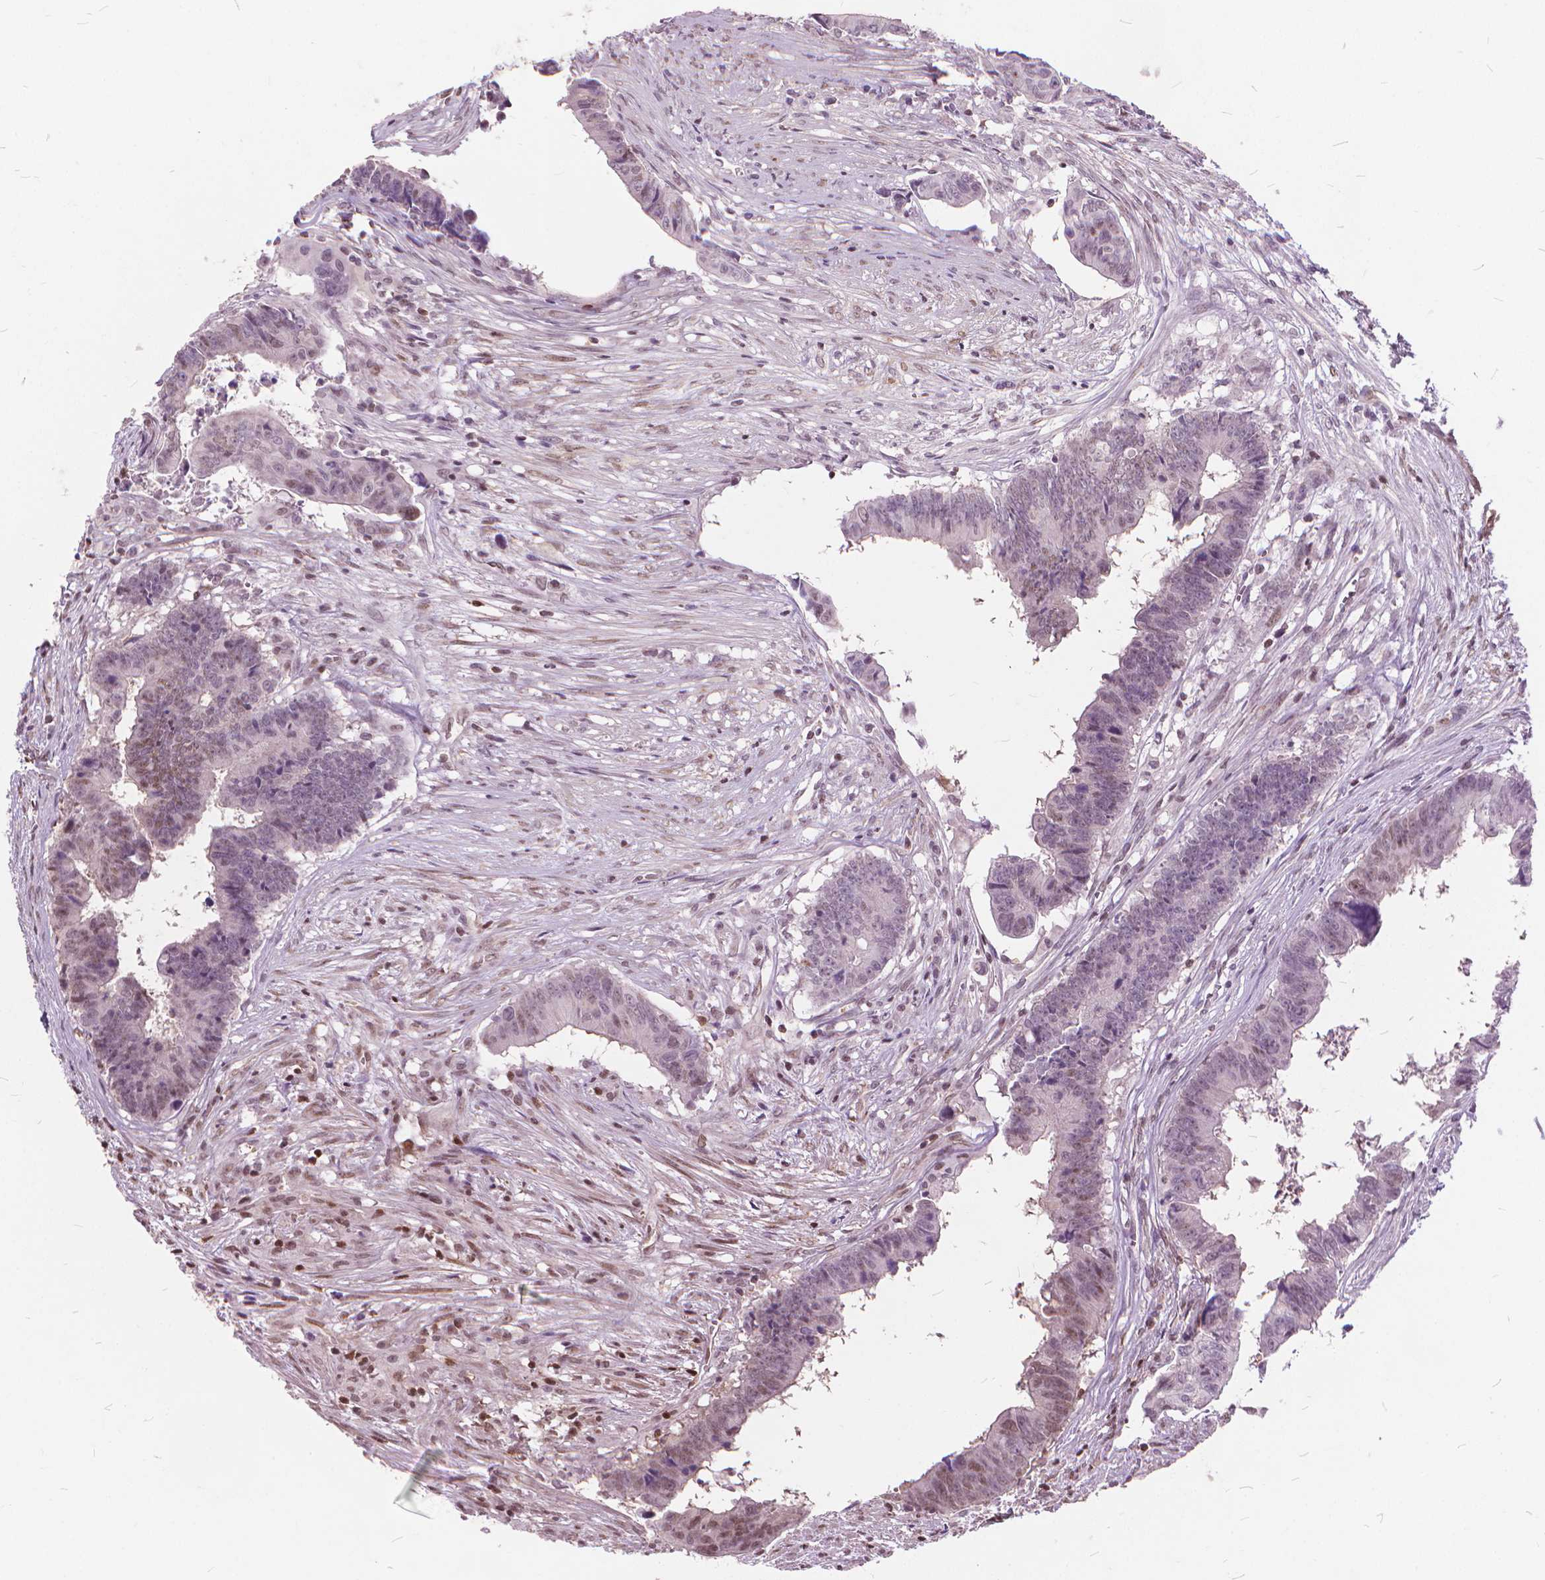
{"staining": {"intensity": "weak", "quantity": "<25%", "location": "nuclear"}, "tissue": "colorectal cancer", "cell_type": "Tumor cells", "image_type": "cancer", "snomed": [{"axis": "morphology", "description": "Adenocarcinoma, NOS"}, {"axis": "topography", "description": "Colon"}], "caption": "Micrograph shows no significant protein staining in tumor cells of colorectal cancer.", "gene": "STAT5B", "patient": {"sex": "female", "age": 82}}